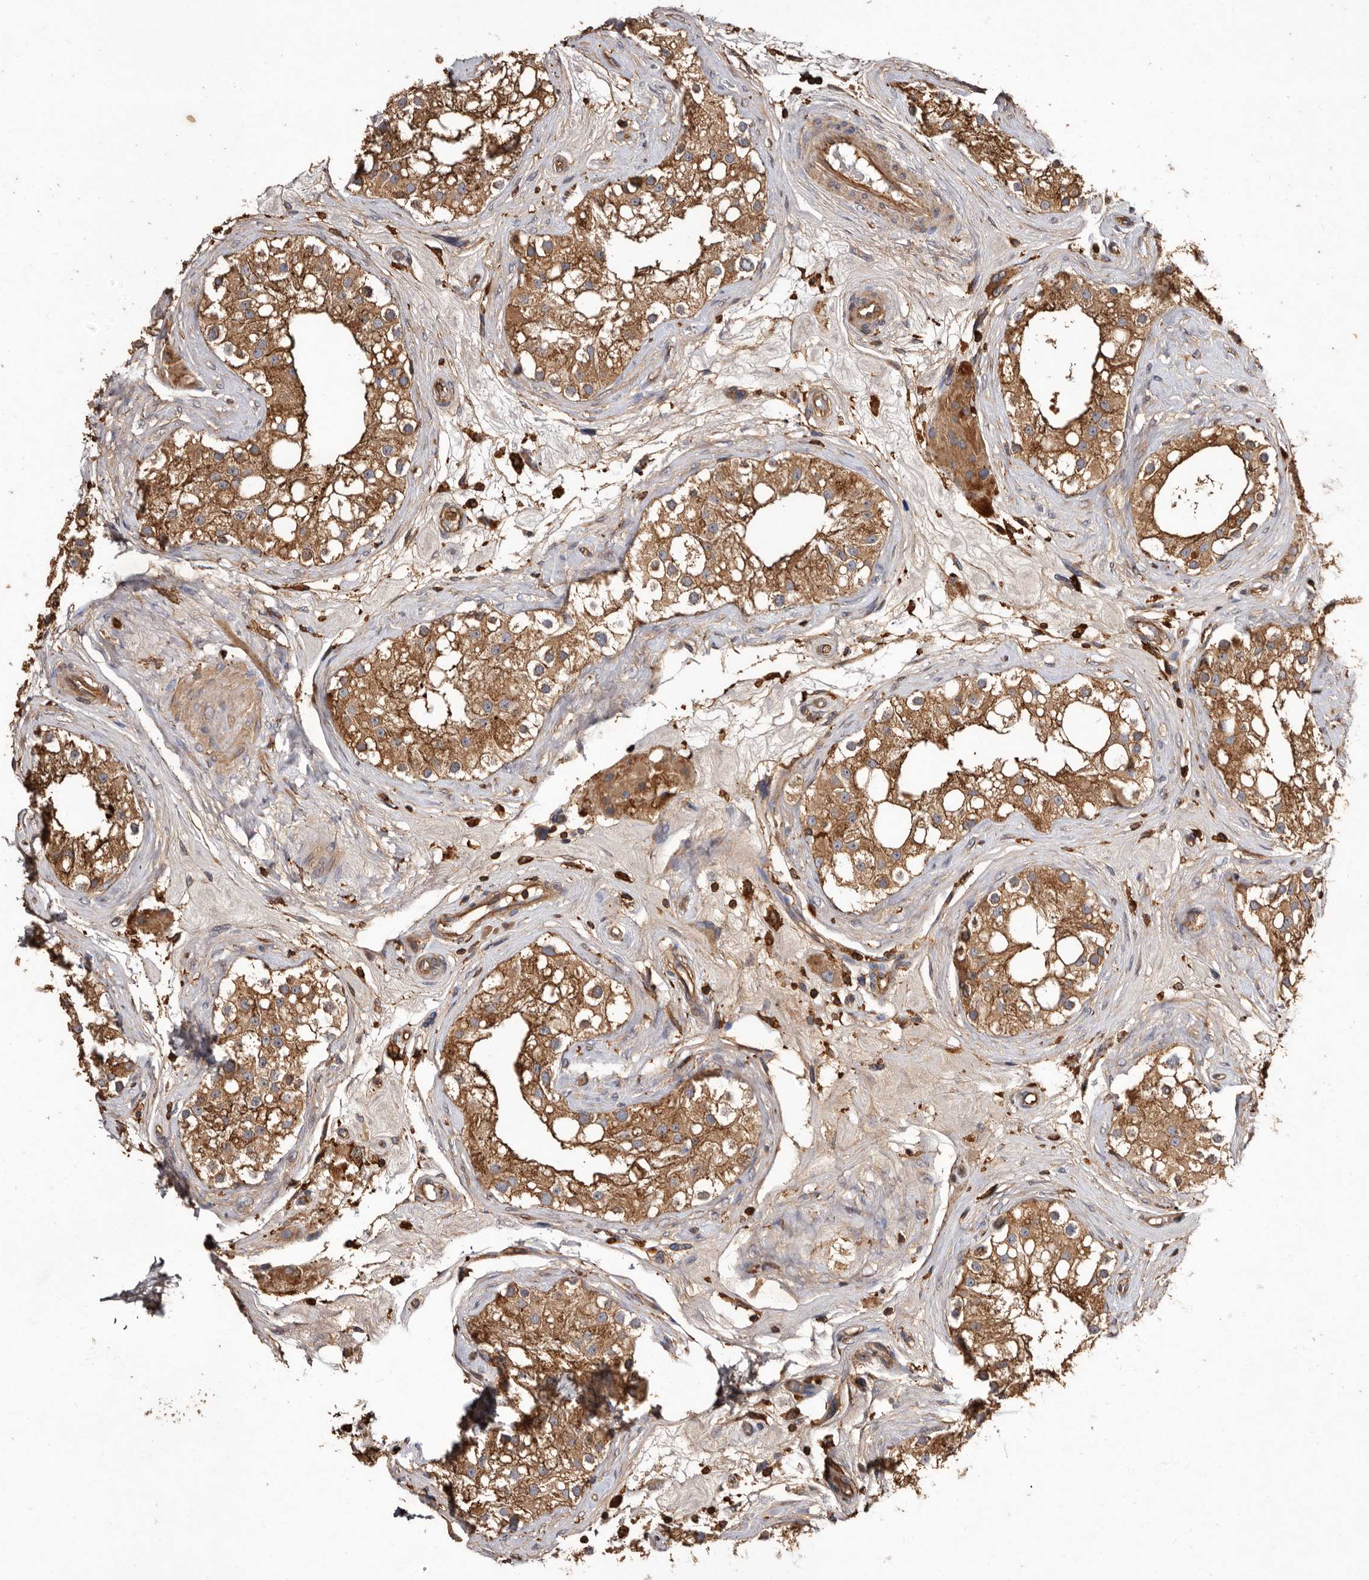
{"staining": {"intensity": "strong", "quantity": ">75%", "location": "cytoplasmic/membranous"}, "tissue": "testis", "cell_type": "Cells in seminiferous ducts", "image_type": "normal", "snomed": [{"axis": "morphology", "description": "Normal tissue, NOS"}, {"axis": "topography", "description": "Testis"}], "caption": "Human testis stained for a protein (brown) displays strong cytoplasmic/membranous positive expression in about >75% of cells in seminiferous ducts.", "gene": "COQ8B", "patient": {"sex": "male", "age": 84}}